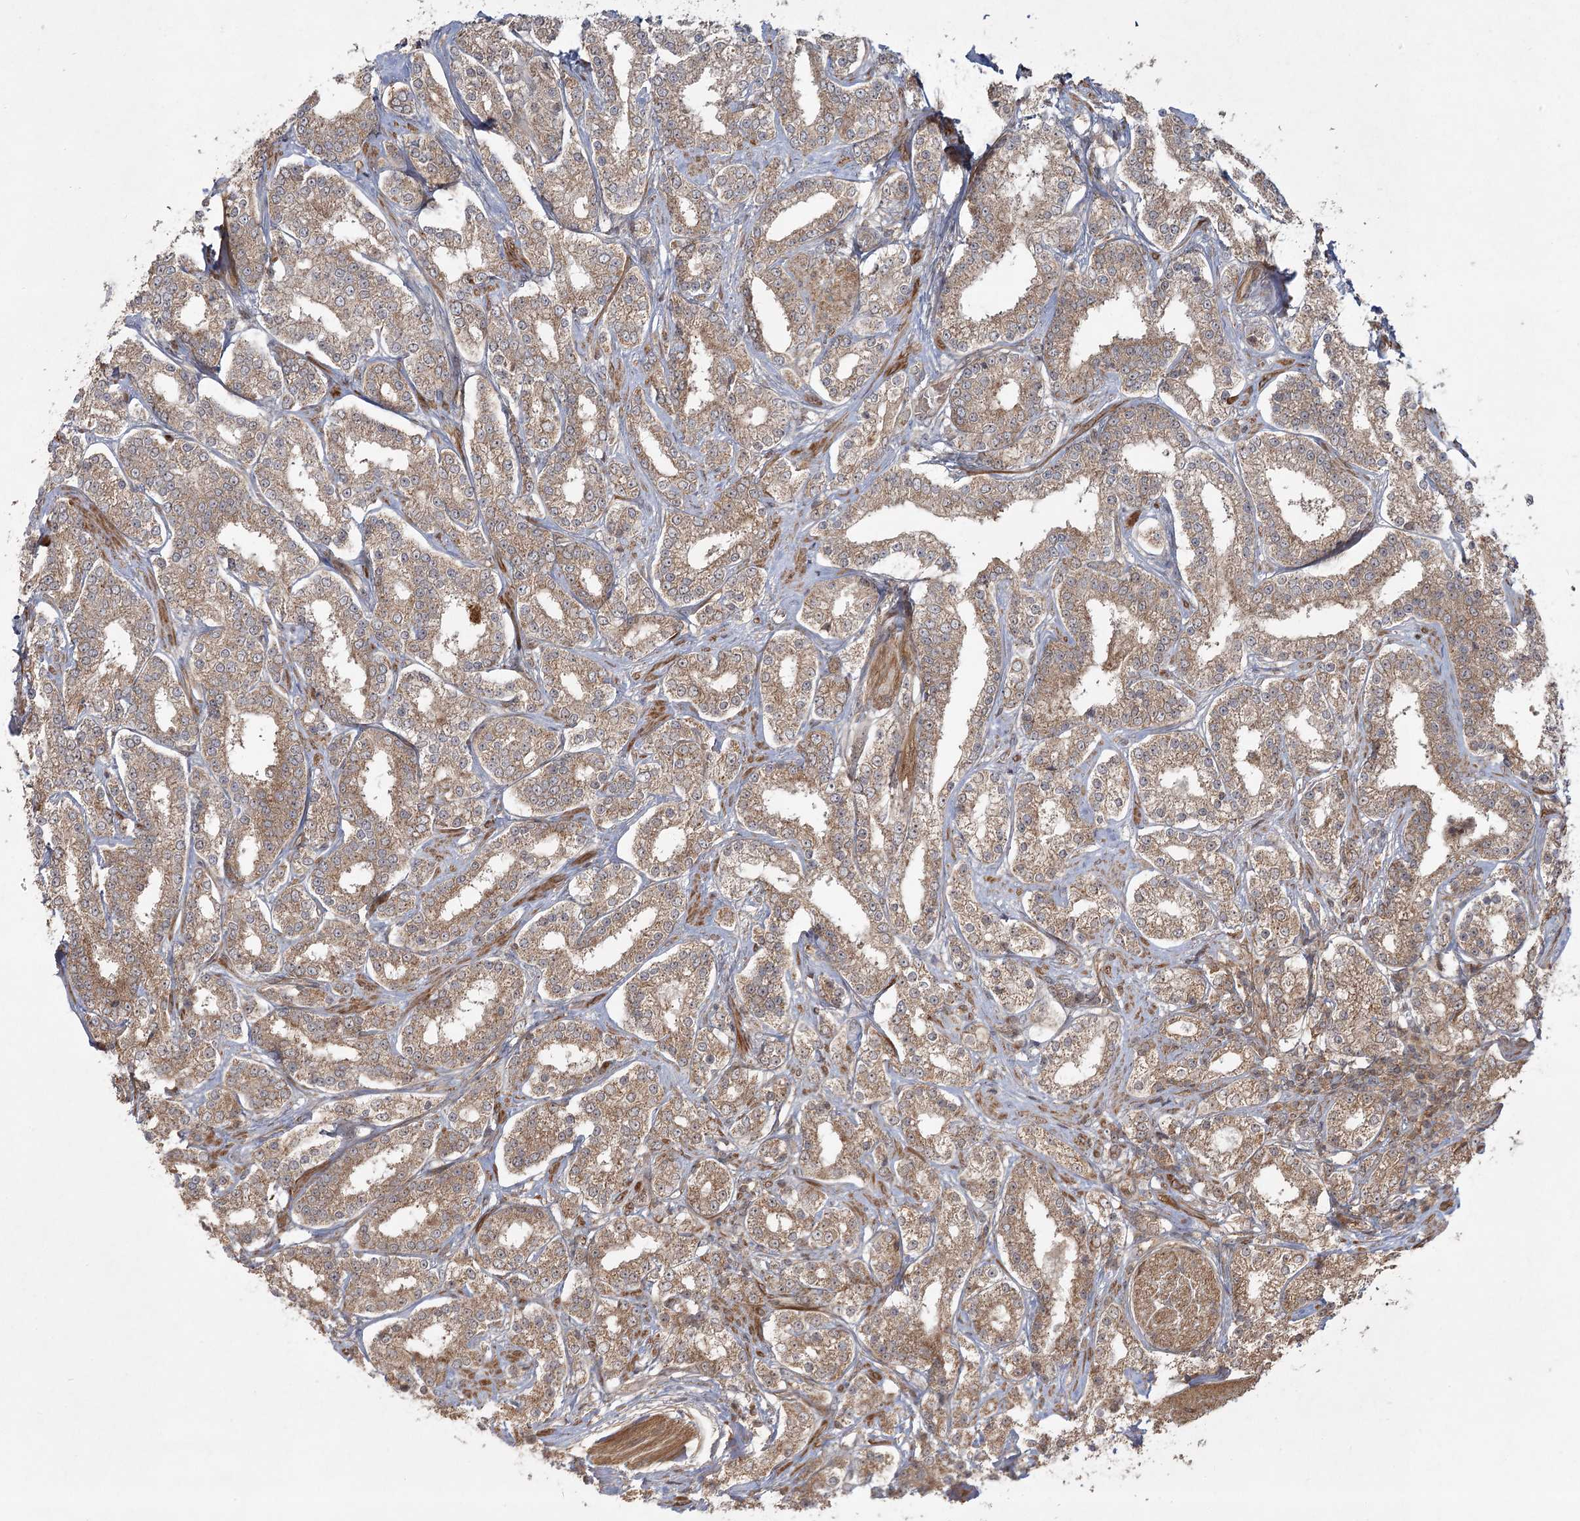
{"staining": {"intensity": "moderate", "quantity": ">75%", "location": "cytoplasmic/membranous"}, "tissue": "prostate cancer", "cell_type": "Tumor cells", "image_type": "cancer", "snomed": [{"axis": "morphology", "description": "Normal tissue, NOS"}, {"axis": "morphology", "description": "Adenocarcinoma, High grade"}, {"axis": "topography", "description": "Prostate"}], "caption": "Protein expression analysis of human prostate cancer (high-grade adenocarcinoma) reveals moderate cytoplasmic/membranous expression in about >75% of tumor cells.", "gene": "CPLANE1", "patient": {"sex": "male", "age": 83}}